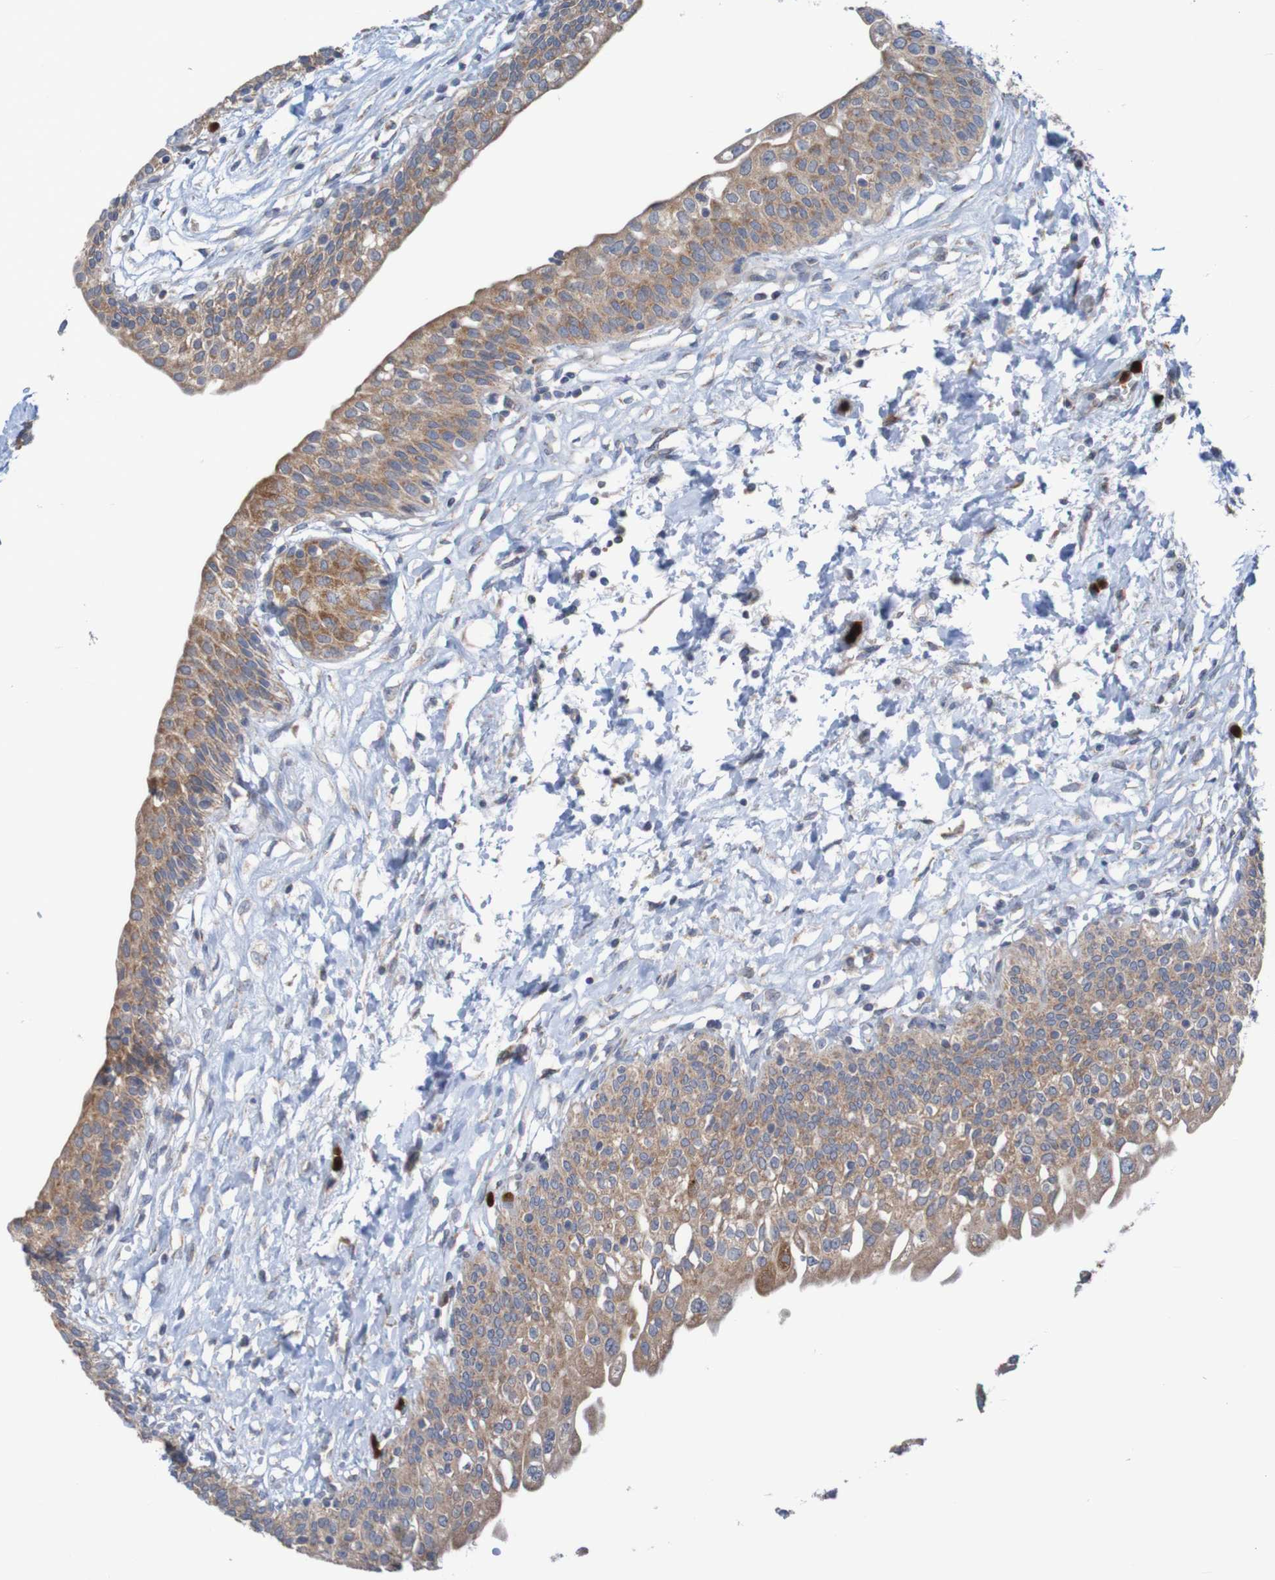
{"staining": {"intensity": "moderate", "quantity": ">75%", "location": "cytoplasmic/membranous"}, "tissue": "urinary bladder", "cell_type": "Urothelial cells", "image_type": "normal", "snomed": [{"axis": "morphology", "description": "Normal tissue, NOS"}, {"axis": "topography", "description": "Urinary bladder"}], "caption": "Protein positivity by IHC displays moderate cytoplasmic/membranous staining in approximately >75% of urothelial cells in benign urinary bladder. The staining was performed using DAB to visualize the protein expression in brown, while the nuclei were stained in blue with hematoxylin (Magnification: 20x).", "gene": "PARP4", "patient": {"sex": "male", "age": 55}}